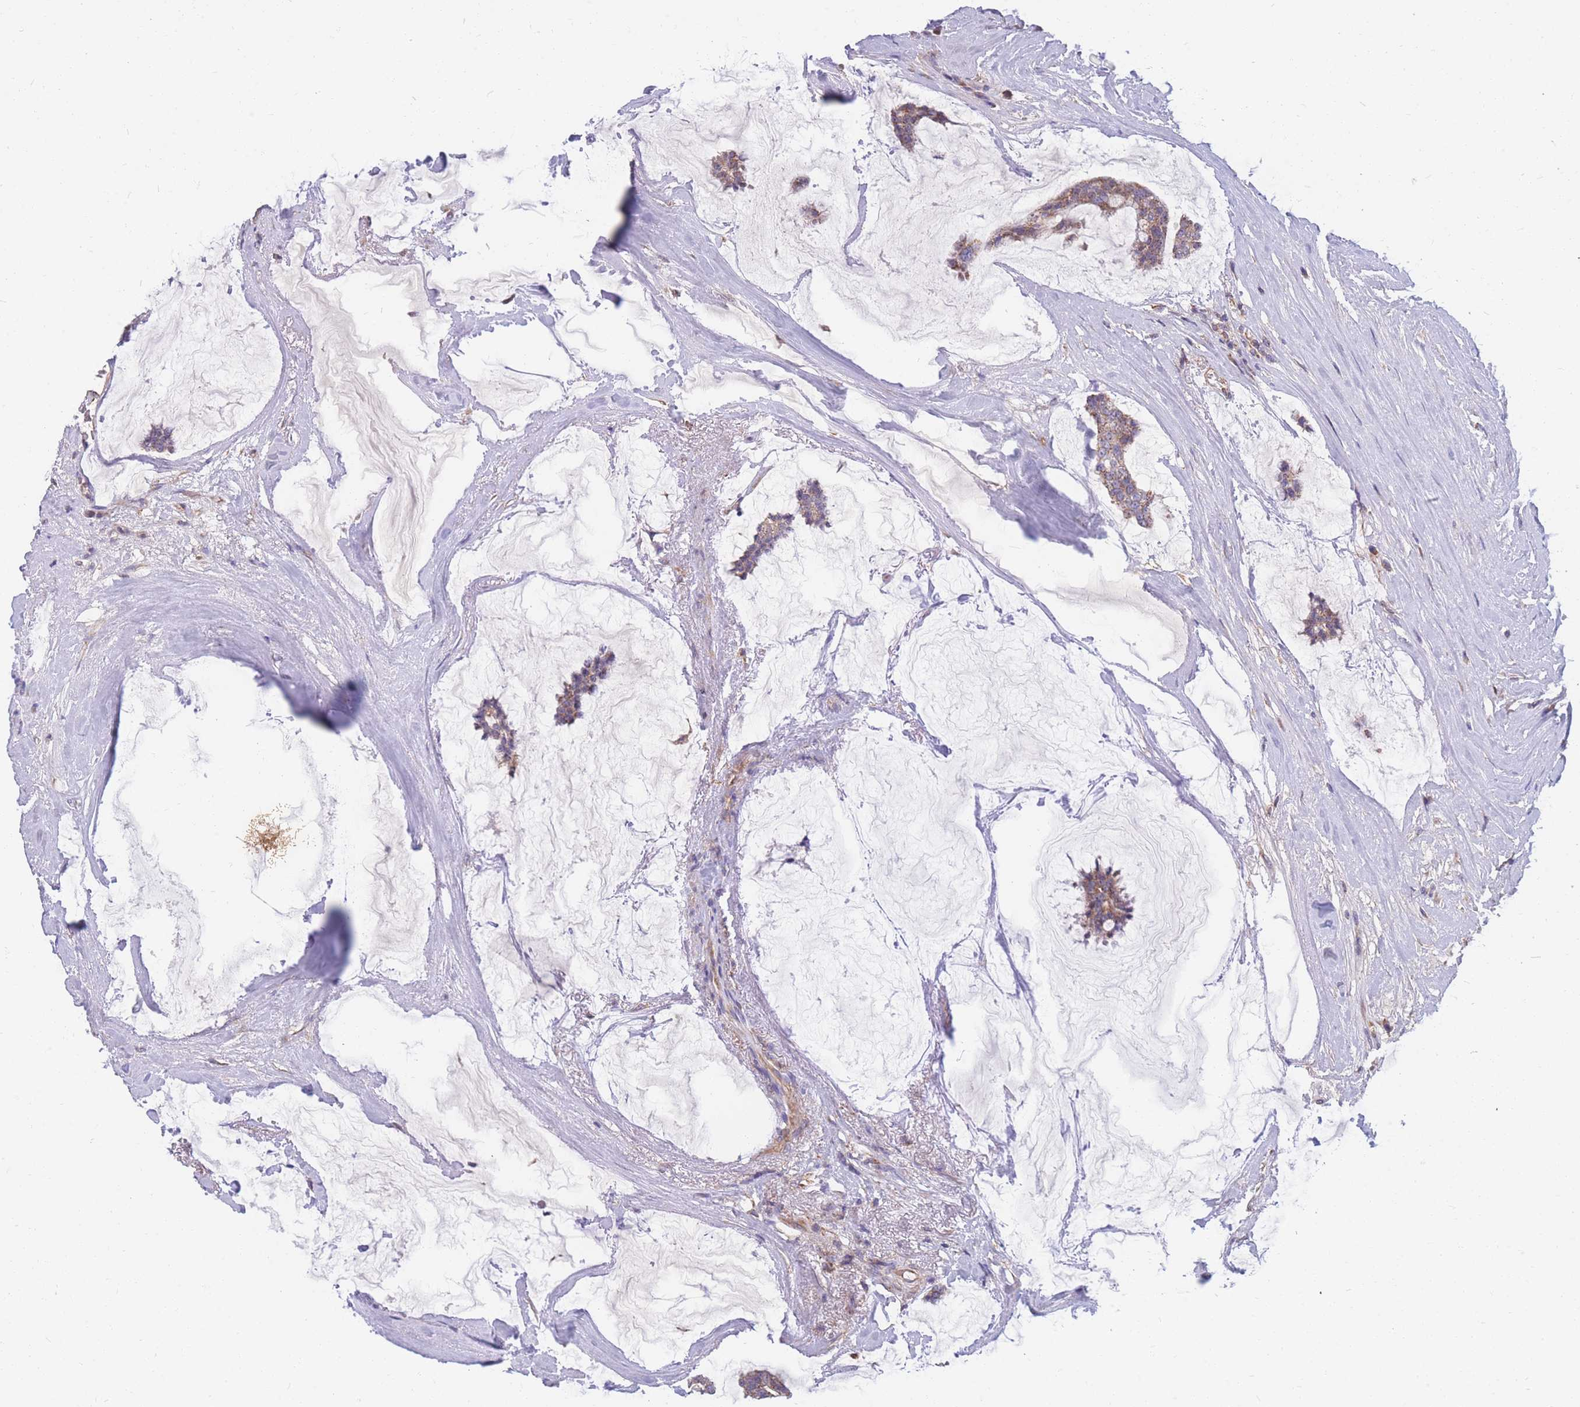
{"staining": {"intensity": "weak", "quantity": "<25%", "location": "cytoplasmic/membranous"}, "tissue": "breast cancer", "cell_type": "Tumor cells", "image_type": "cancer", "snomed": [{"axis": "morphology", "description": "Duct carcinoma"}, {"axis": "topography", "description": "Breast"}], "caption": "Image shows no protein positivity in tumor cells of breast cancer (infiltrating ductal carcinoma) tissue.", "gene": "MRPS9", "patient": {"sex": "female", "age": 93}}